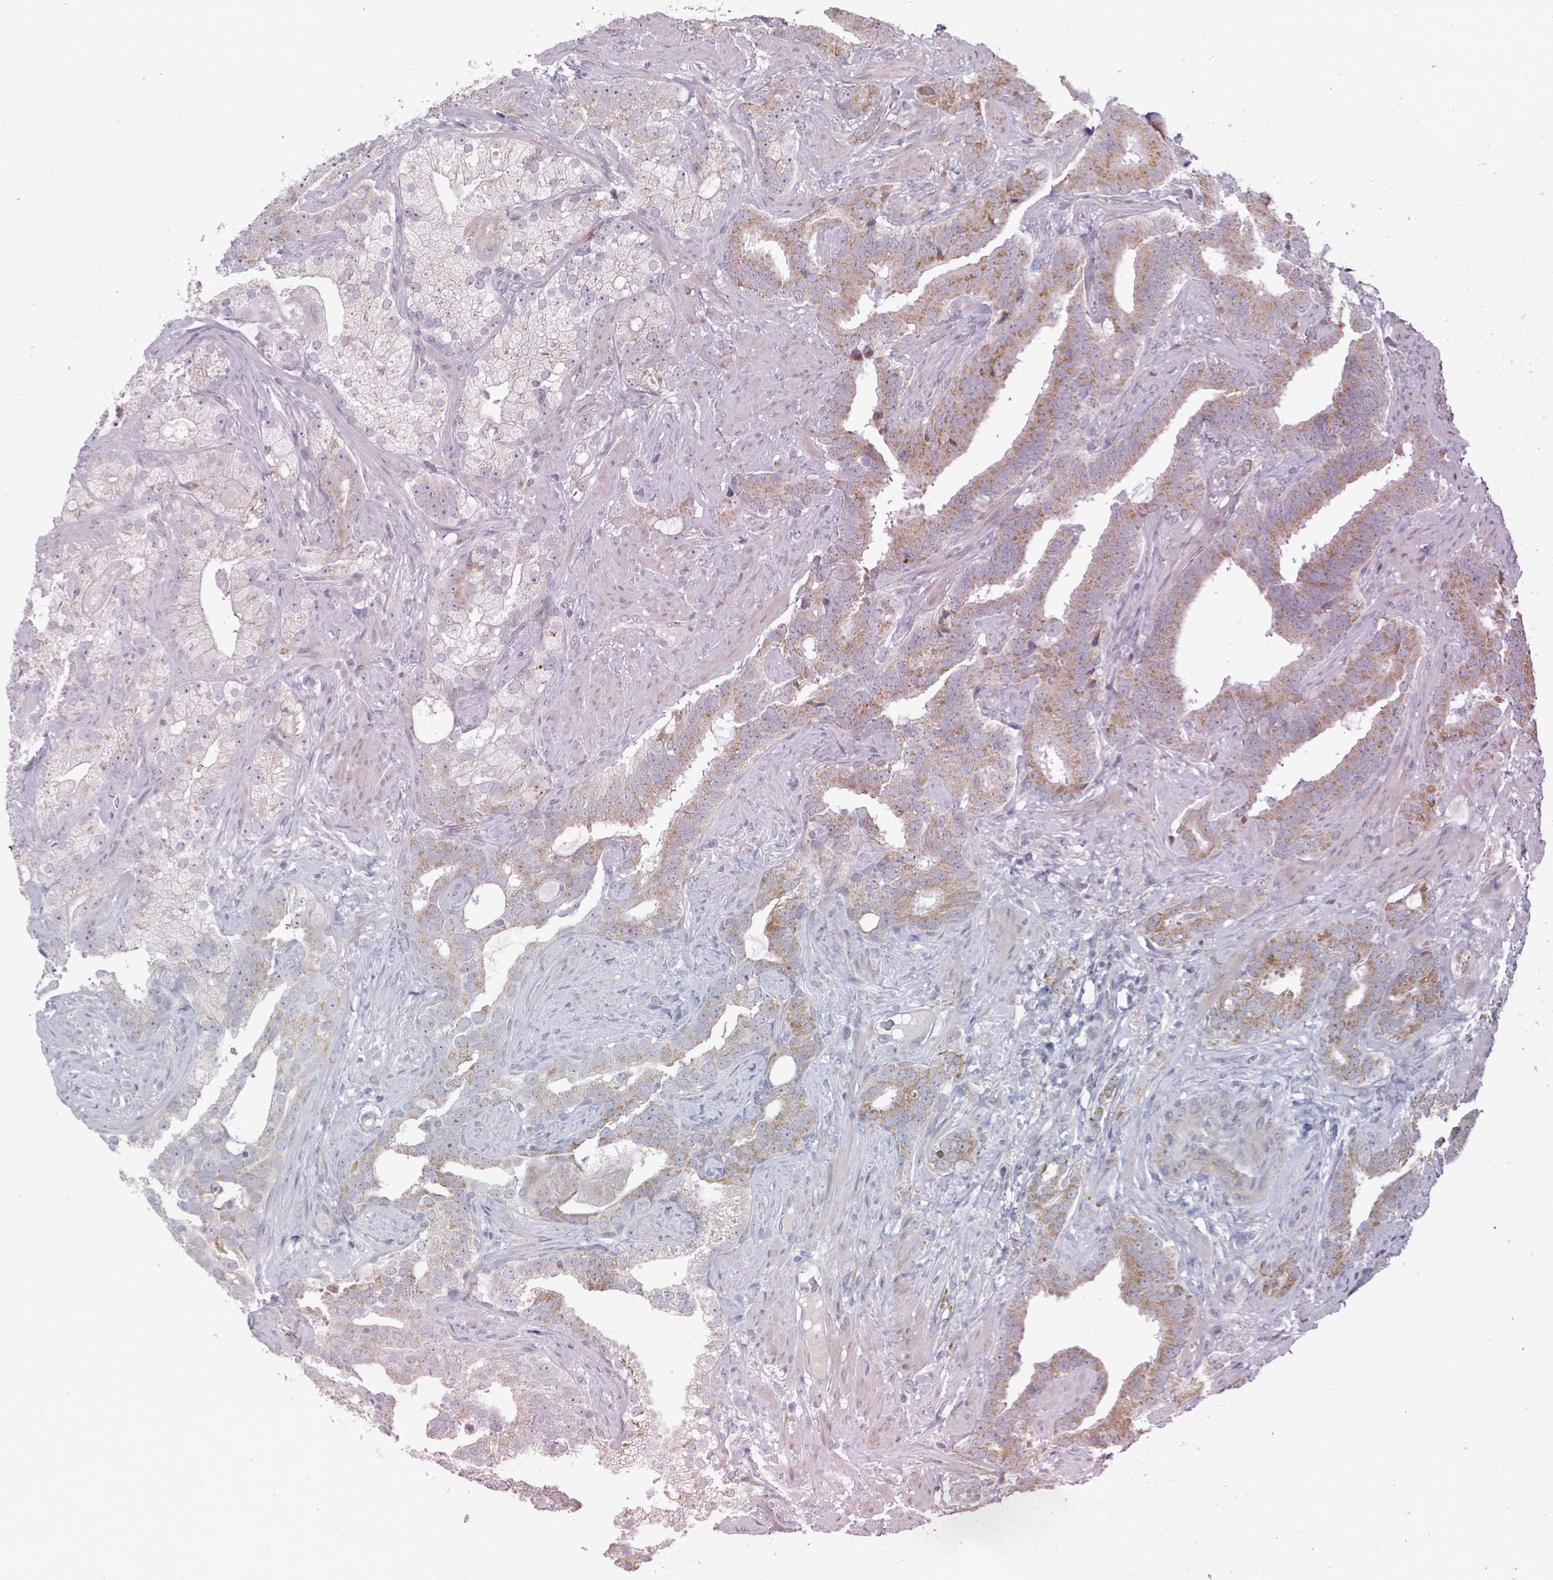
{"staining": {"intensity": "moderate", "quantity": "25%-75%", "location": "cytoplasmic/membranous"}, "tissue": "prostate cancer", "cell_type": "Tumor cells", "image_type": "cancer", "snomed": [{"axis": "morphology", "description": "Adenocarcinoma, High grade"}, {"axis": "topography", "description": "Prostate"}], "caption": "Prostate cancer (adenocarcinoma (high-grade)) tissue displays moderate cytoplasmic/membranous positivity in about 25%-75% of tumor cells", "gene": "ZFPM1", "patient": {"sex": "male", "age": 64}}